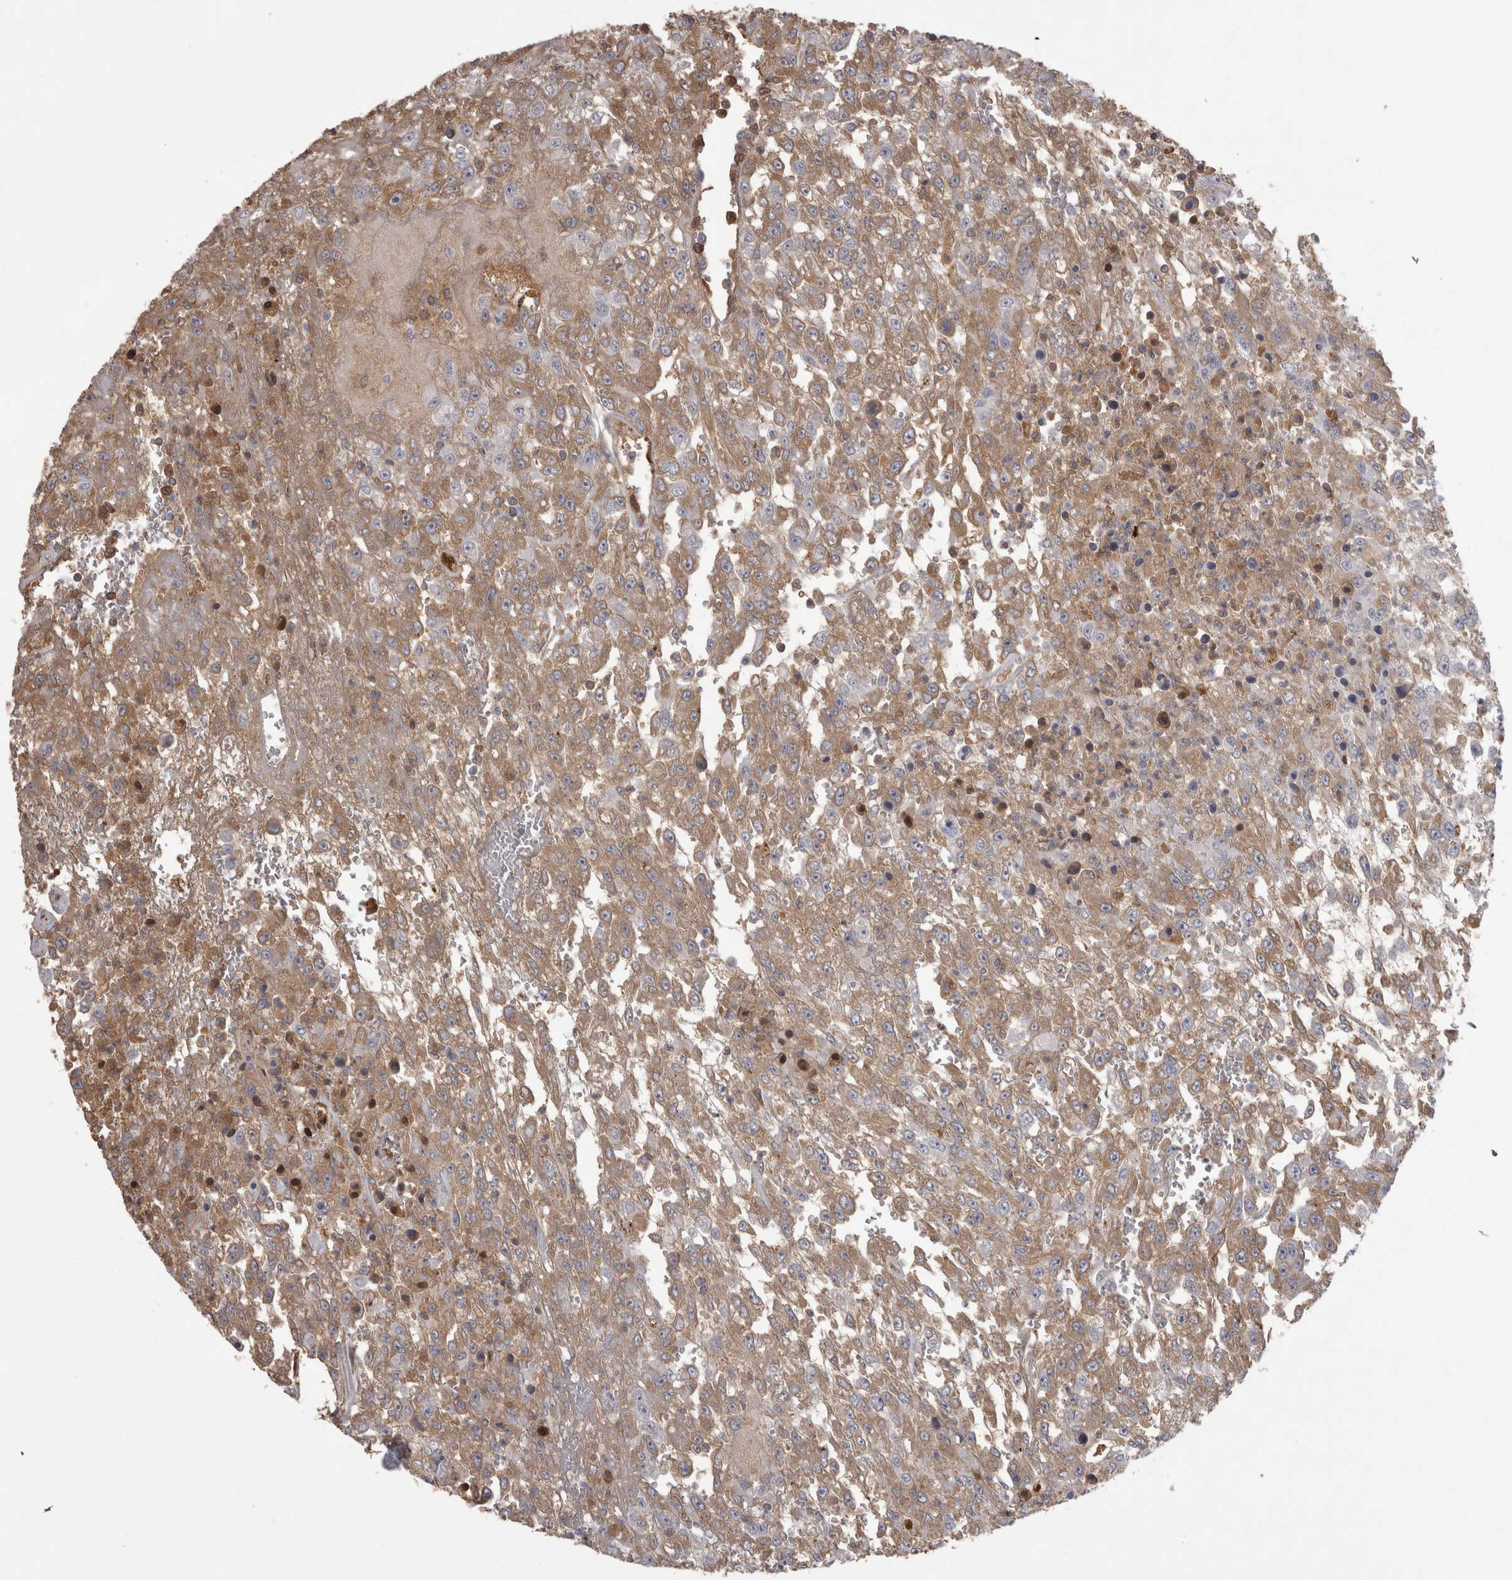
{"staining": {"intensity": "moderate", "quantity": ">75%", "location": "cytoplasmic/membranous"}, "tissue": "urothelial cancer", "cell_type": "Tumor cells", "image_type": "cancer", "snomed": [{"axis": "morphology", "description": "Urothelial carcinoma, High grade"}, {"axis": "topography", "description": "Urinary bladder"}], "caption": "IHC micrograph of human high-grade urothelial carcinoma stained for a protein (brown), which shows medium levels of moderate cytoplasmic/membranous positivity in approximately >75% of tumor cells.", "gene": "SAA4", "patient": {"sex": "male", "age": 46}}